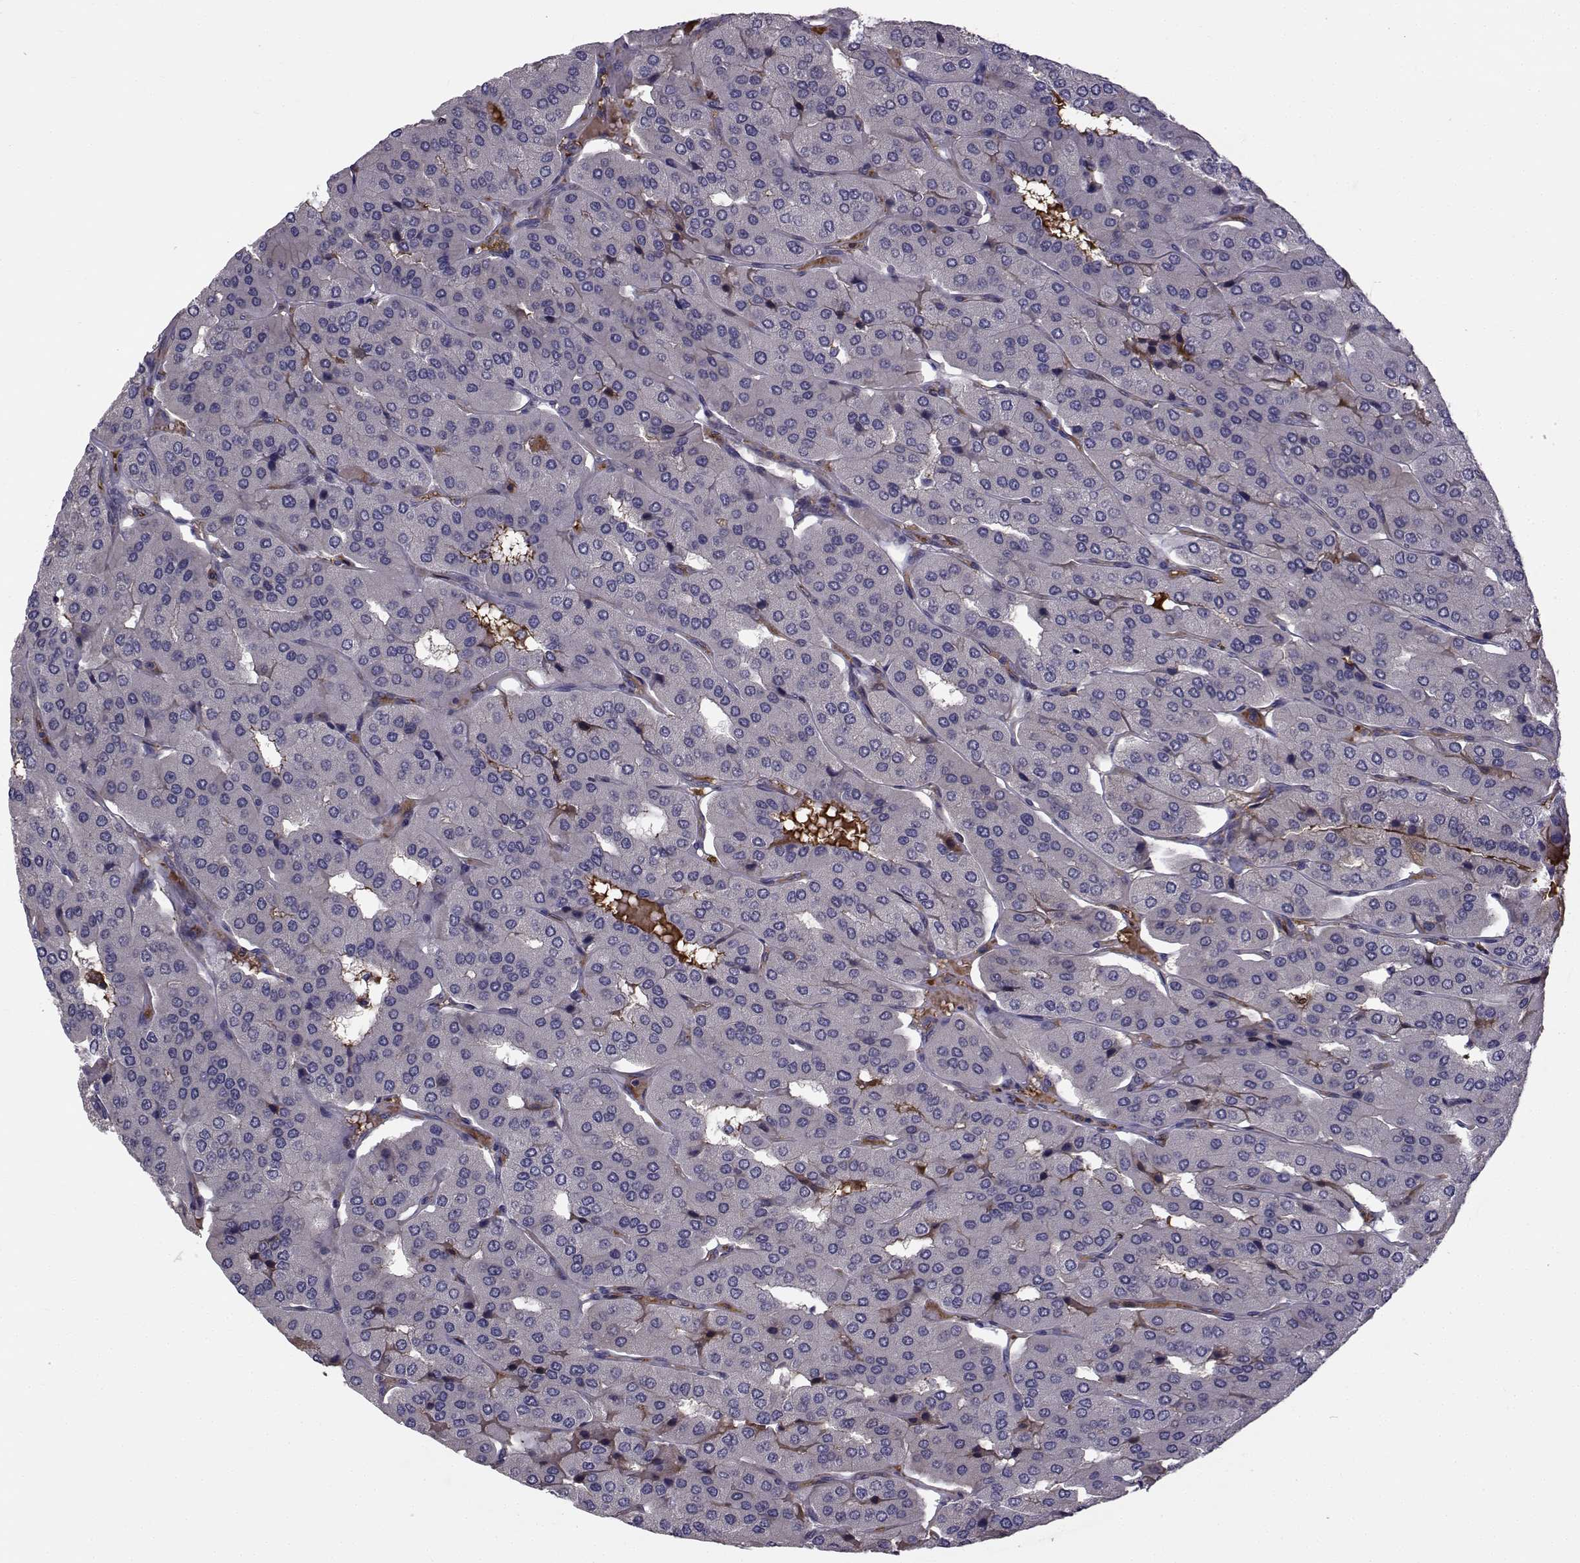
{"staining": {"intensity": "negative", "quantity": "none", "location": "none"}, "tissue": "parathyroid gland", "cell_type": "Glandular cells", "image_type": "normal", "snomed": [{"axis": "morphology", "description": "Normal tissue, NOS"}, {"axis": "morphology", "description": "Adenoma, NOS"}, {"axis": "topography", "description": "Parathyroid gland"}], "caption": "A high-resolution image shows immunohistochemistry staining of benign parathyroid gland, which reveals no significant expression in glandular cells.", "gene": "TNFRSF11B", "patient": {"sex": "female", "age": 86}}